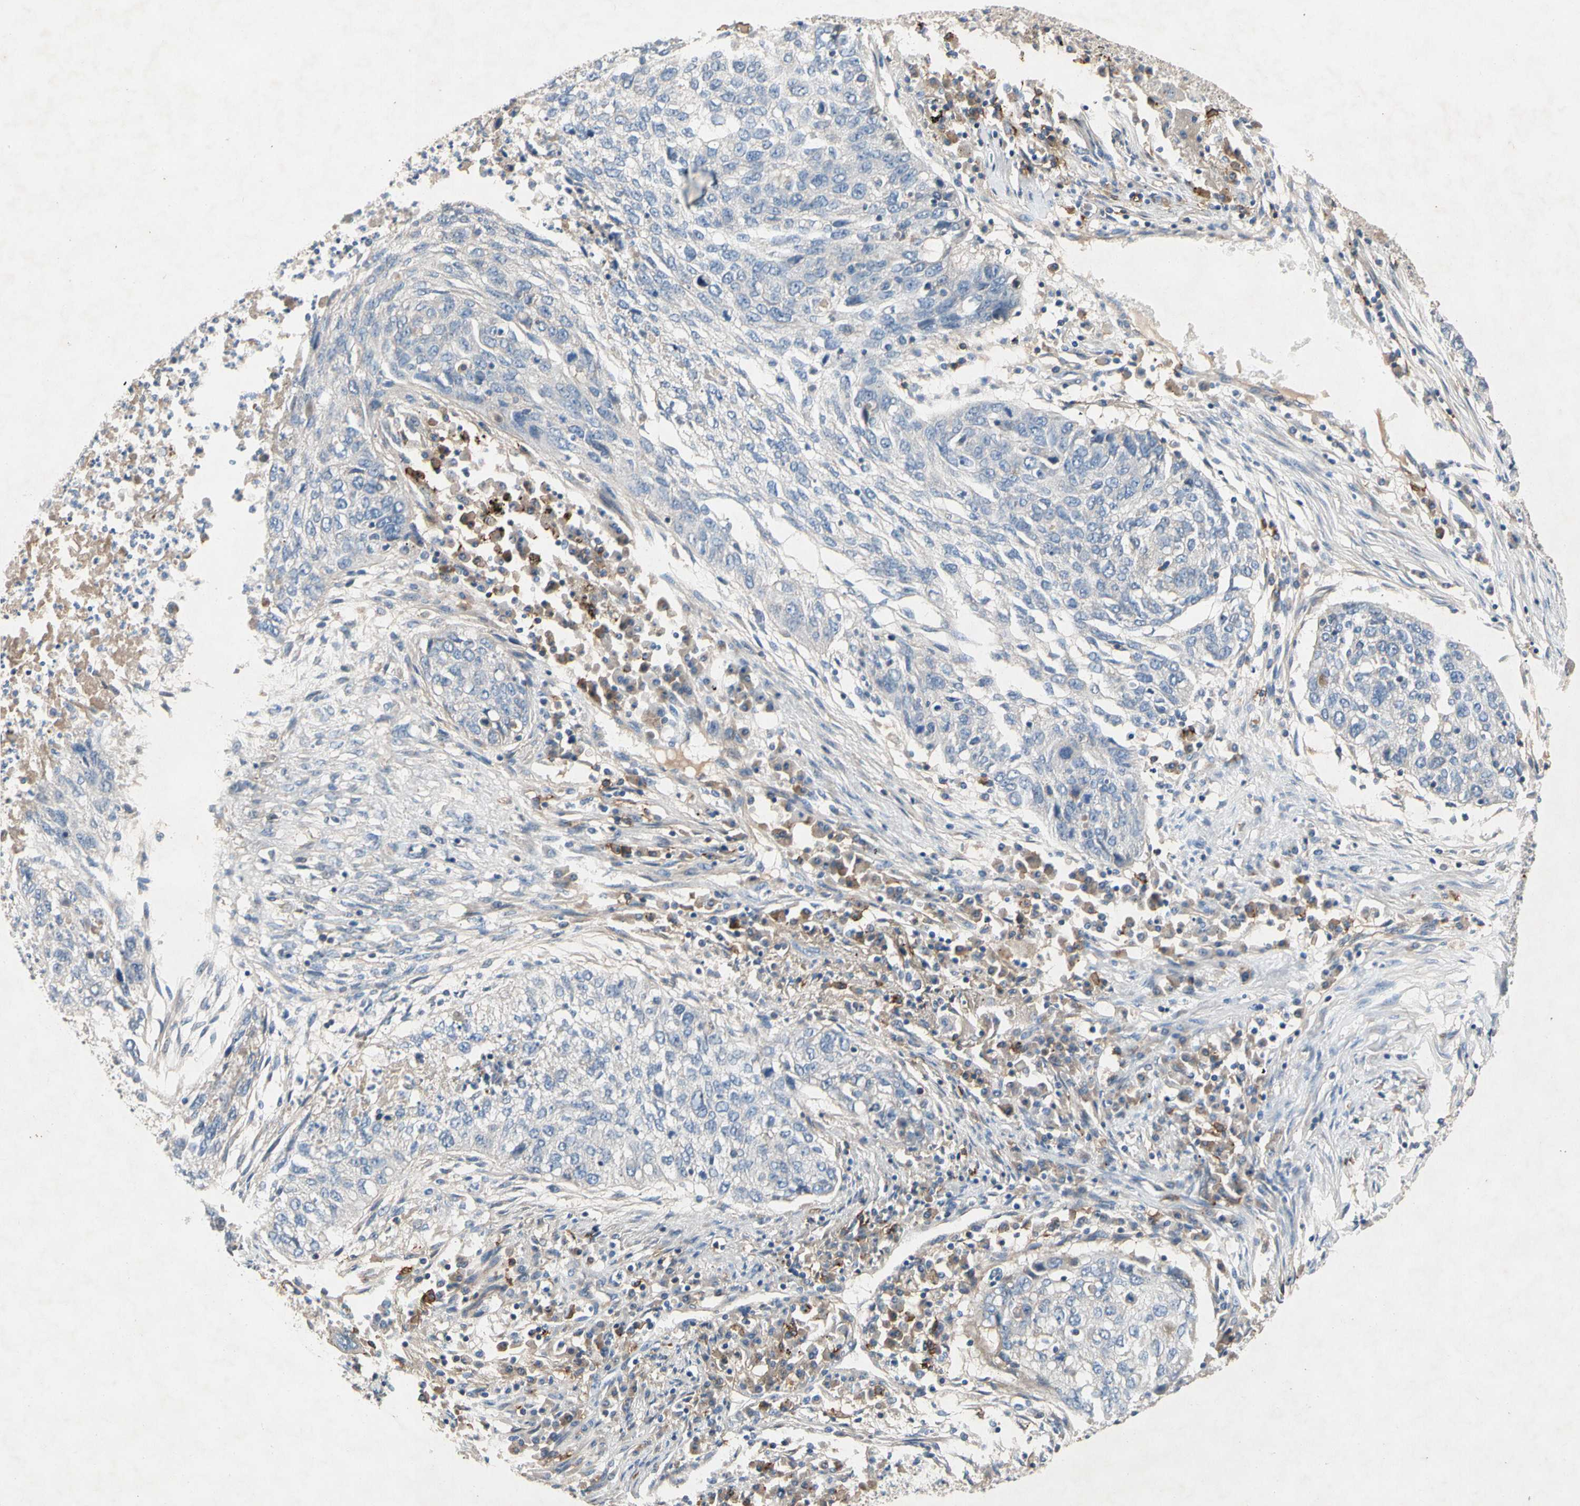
{"staining": {"intensity": "negative", "quantity": "none", "location": "none"}, "tissue": "lung cancer", "cell_type": "Tumor cells", "image_type": "cancer", "snomed": [{"axis": "morphology", "description": "Squamous cell carcinoma, NOS"}, {"axis": "topography", "description": "Lung"}], "caption": "Immunohistochemistry (IHC) of human lung cancer (squamous cell carcinoma) shows no positivity in tumor cells.", "gene": "NDFIP2", "patient": {"sex": "female", "age": 63}}